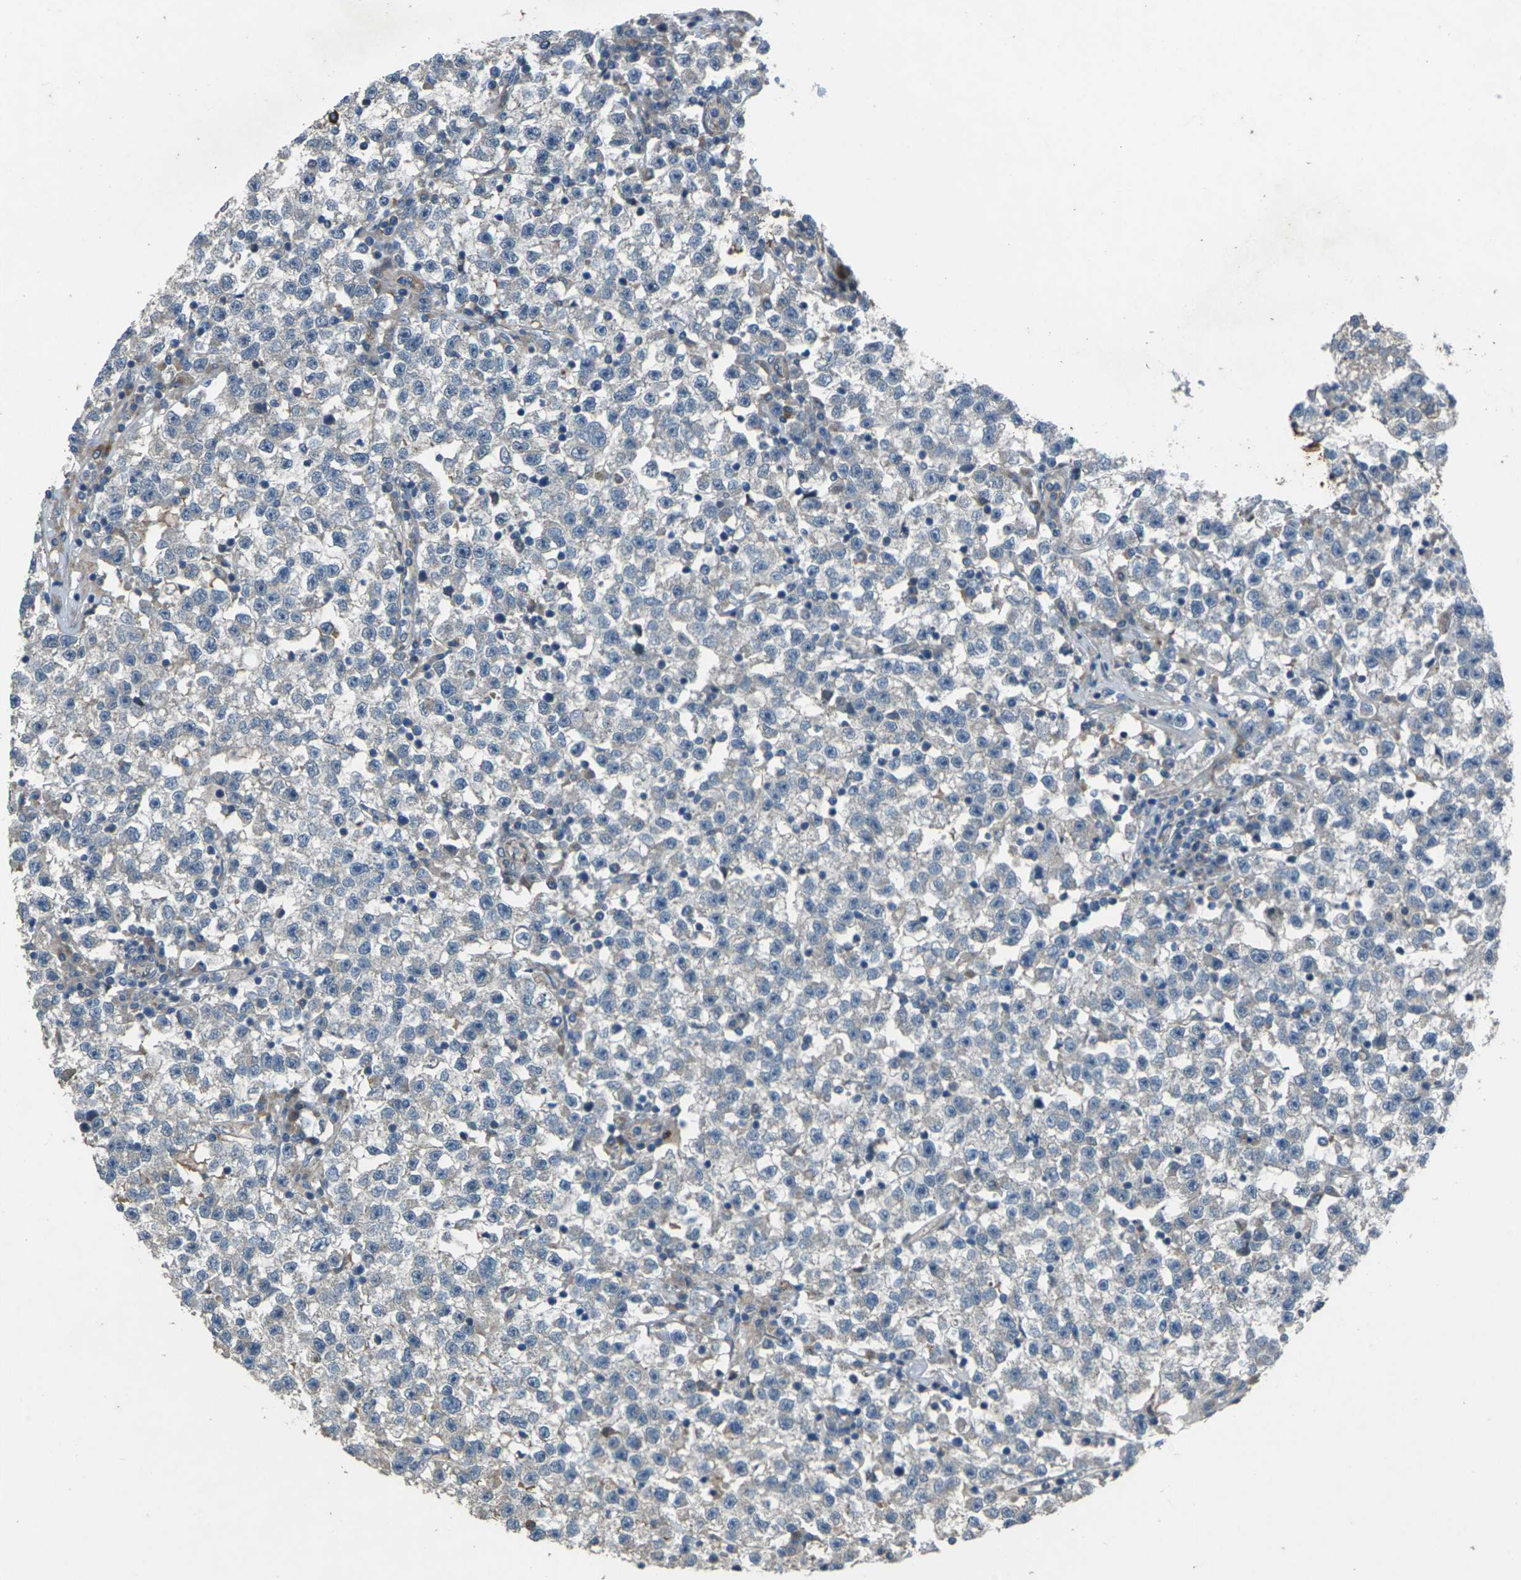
{"staining": {"intensity": "negative", "quantity": "none", "location": "none"}, "tissue": "testis cancer", "cell_type": "Tumor cells", "image_type": "cancer", "snomed": [{"axis": "morphology", "description": "Seminoma, NOS"}, {"axis": "topography", "description": "Testis"}], "caption": "Immunohistochemical staining of seminoma (testis) exhibits no significant positivity in tumor cells.", "gene": "EDNRA", "patient": {"sex": "male", "age": 22}}